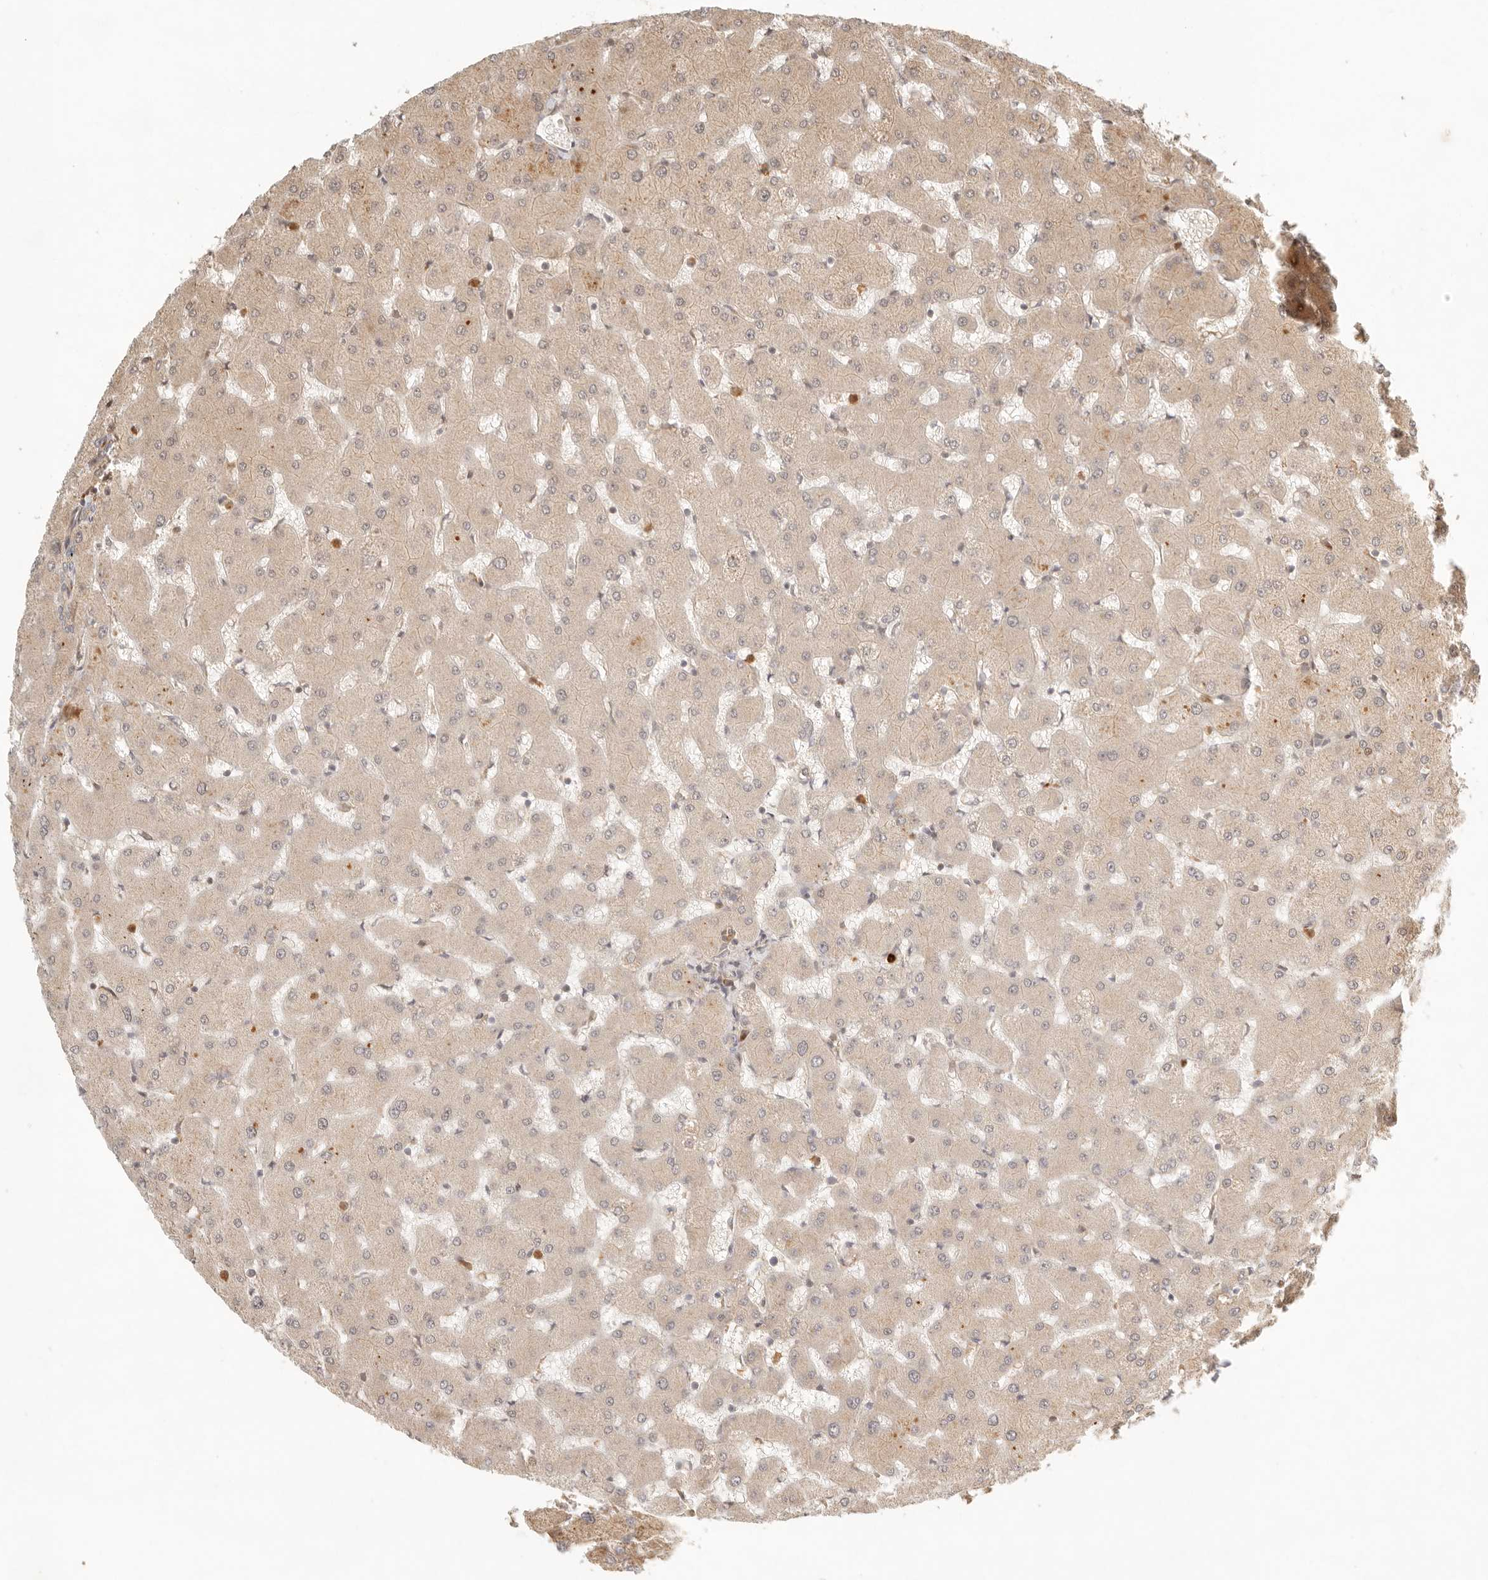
{"staining": {"intensity": "weak", "quantity": "<25%", "location": "cytoplasmic/membranous"}, "tissue": "liver", "cell_type": "Cholangiocytes", "image_type": "normal", "snomed": [{"axis": "morphology", "description": "Normal tissue, NOS"}, {"axis": "topography", "description": "Liver"}], "caption": "DAB (3,3'-diaminobenzidine) immunohistochemical staining of benign liver demonstrates no significant expression in cholangiocytes. The staining was performed using DAB to visualize the protein expression in brown, while the nuclei were stained in blue with hematoxylin (Magnification: 20x).", "gene": "KLHL38", "patient": {"sex": "female", "age": 63}}